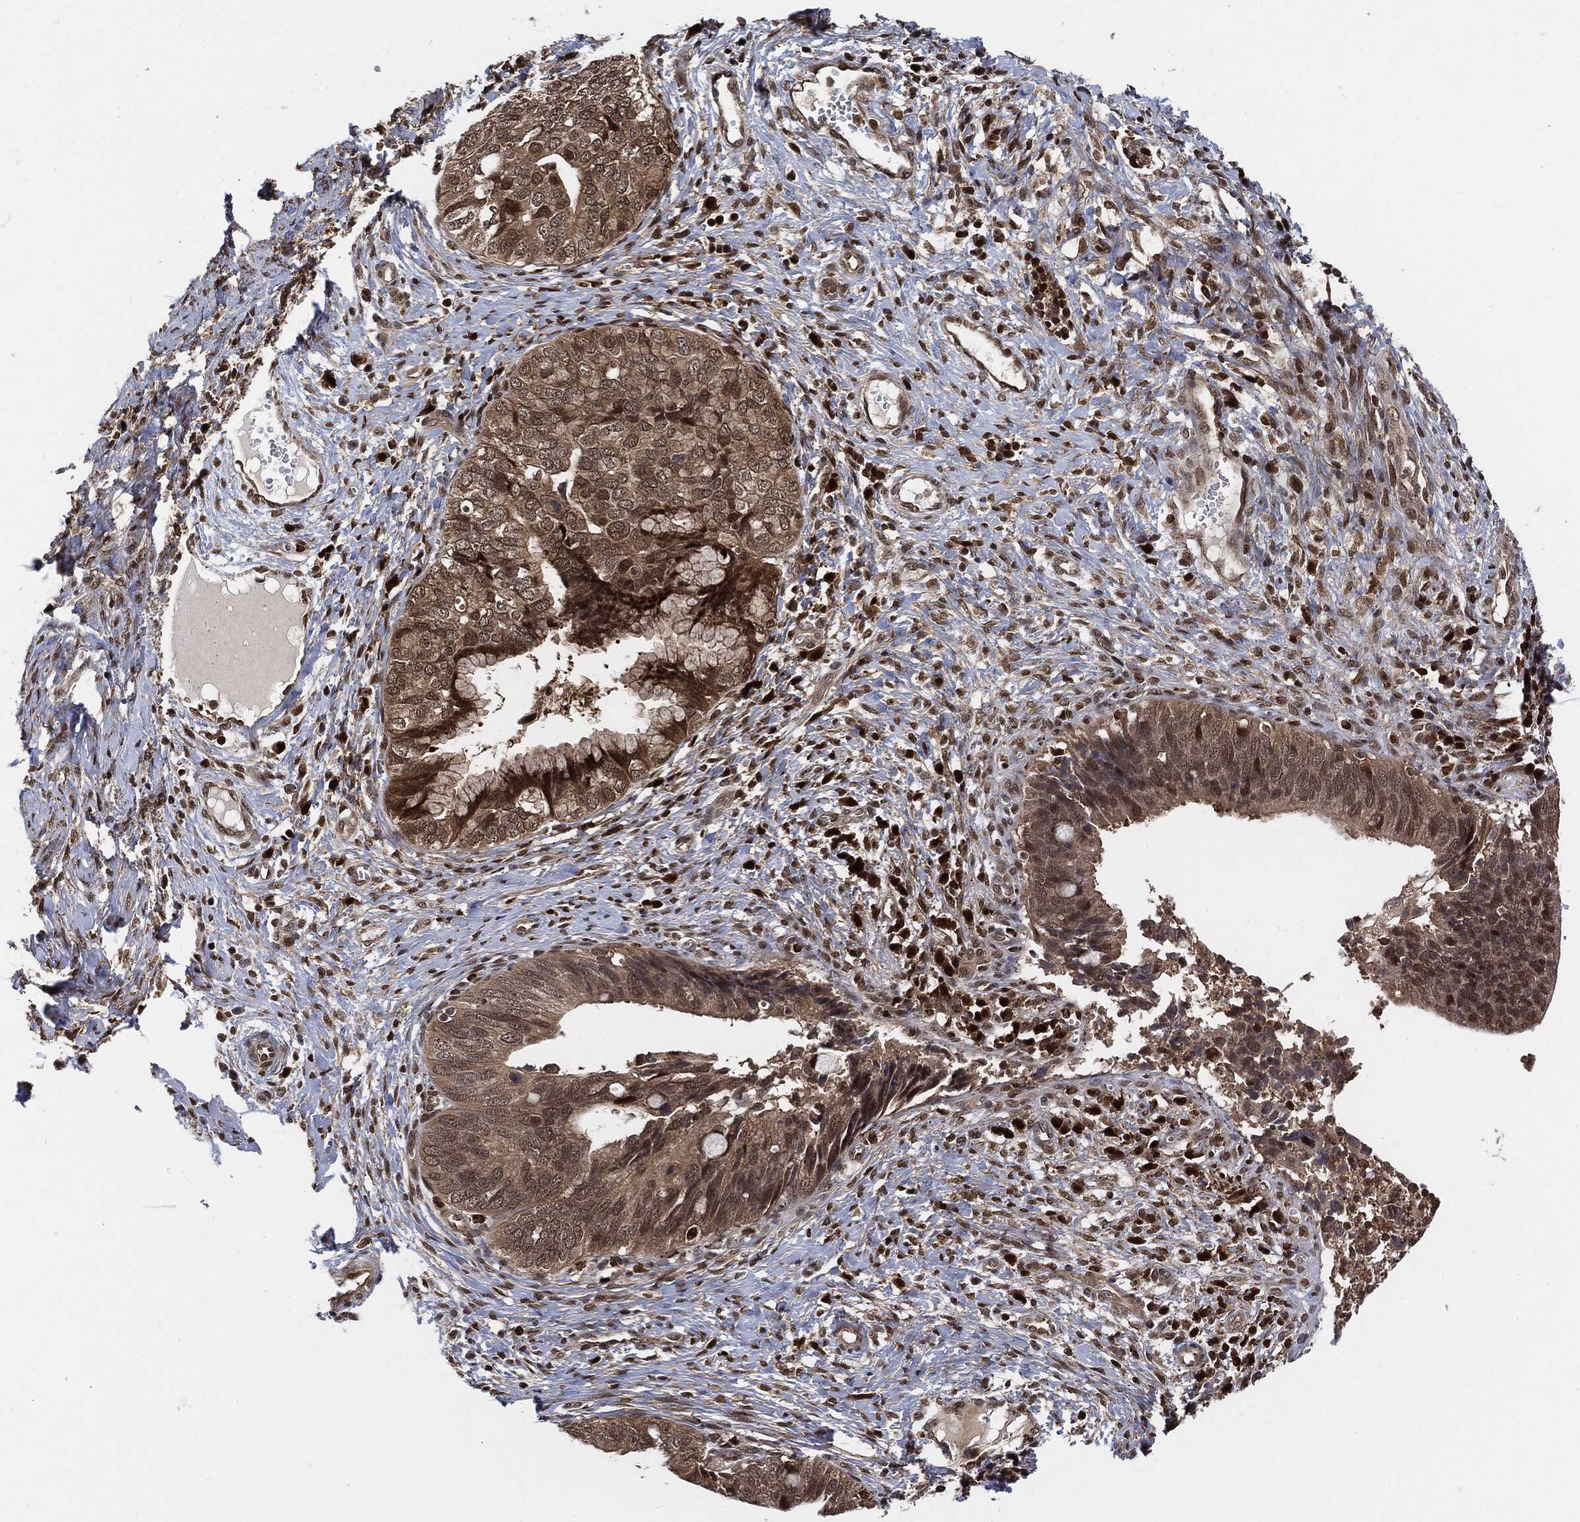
{"staining": {"intensity": "weak", "quantity": "25%-75%", "location": "cytoplasmic/membranous,nuclear"}, "tissue": "cervical cancer", "cell_type": "Tumor cells", "image_type": "cancer", "snomed": [{"axis": "morphology", "description": "Adenocarcinoma, NOS"}, {"axis": "topography", "description": "Cervix"}], "caption": "This is a micrograph of immunohistochemistry staining of adenocarcinoma (cervical), which shows weak positivity in the cytoplasmic/membranous and nuclear of tumor cells.", "gene": "CUTA", "patient": {"sex": "female", "age": 42}}